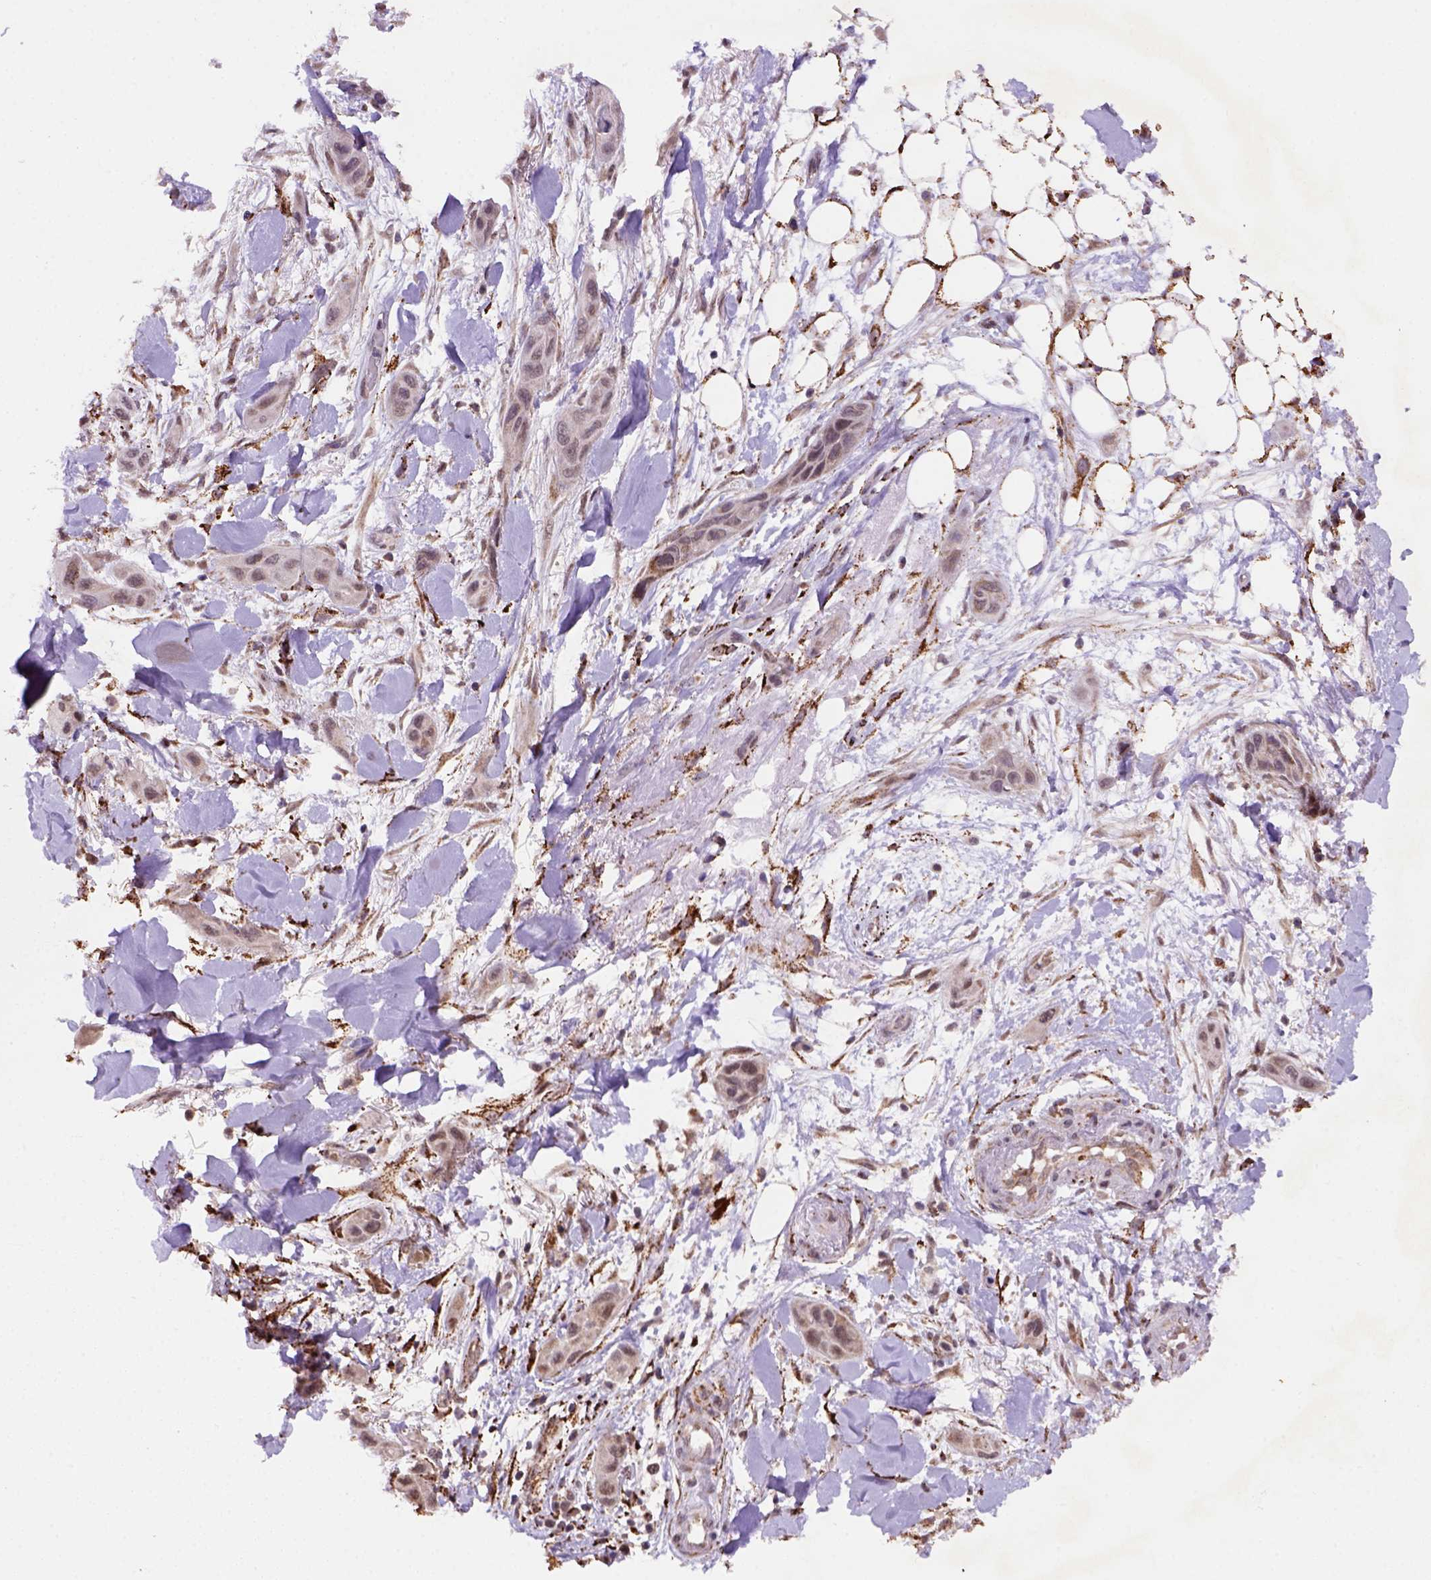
{"staining": {"intensity": "moderate", "quantity": "25%-75%", "location": "cytoplasmic/membranous"}, "tissue": "skin cancer", "cell_type": "Tumor cells", "image_type": "cancer", "snomed": [{"axis": "morphology", "description": "Squamous cell carcinoma, NOS"}, {"axis": "topography", "description": "Skin"}], "caption": "A photomicrograph of skin cancer (squamous cell carcinoma) stained for a protein exhibits moderate cytoplasmic/membranous brown staining in tumor cells. The protein of interest is stained brown, and the nuclei are stained in blue (DAB IHC with brightfield microscopy, high magnification).", "gene": "FZD7", "patient": {"sex": "male", "age": 79}}